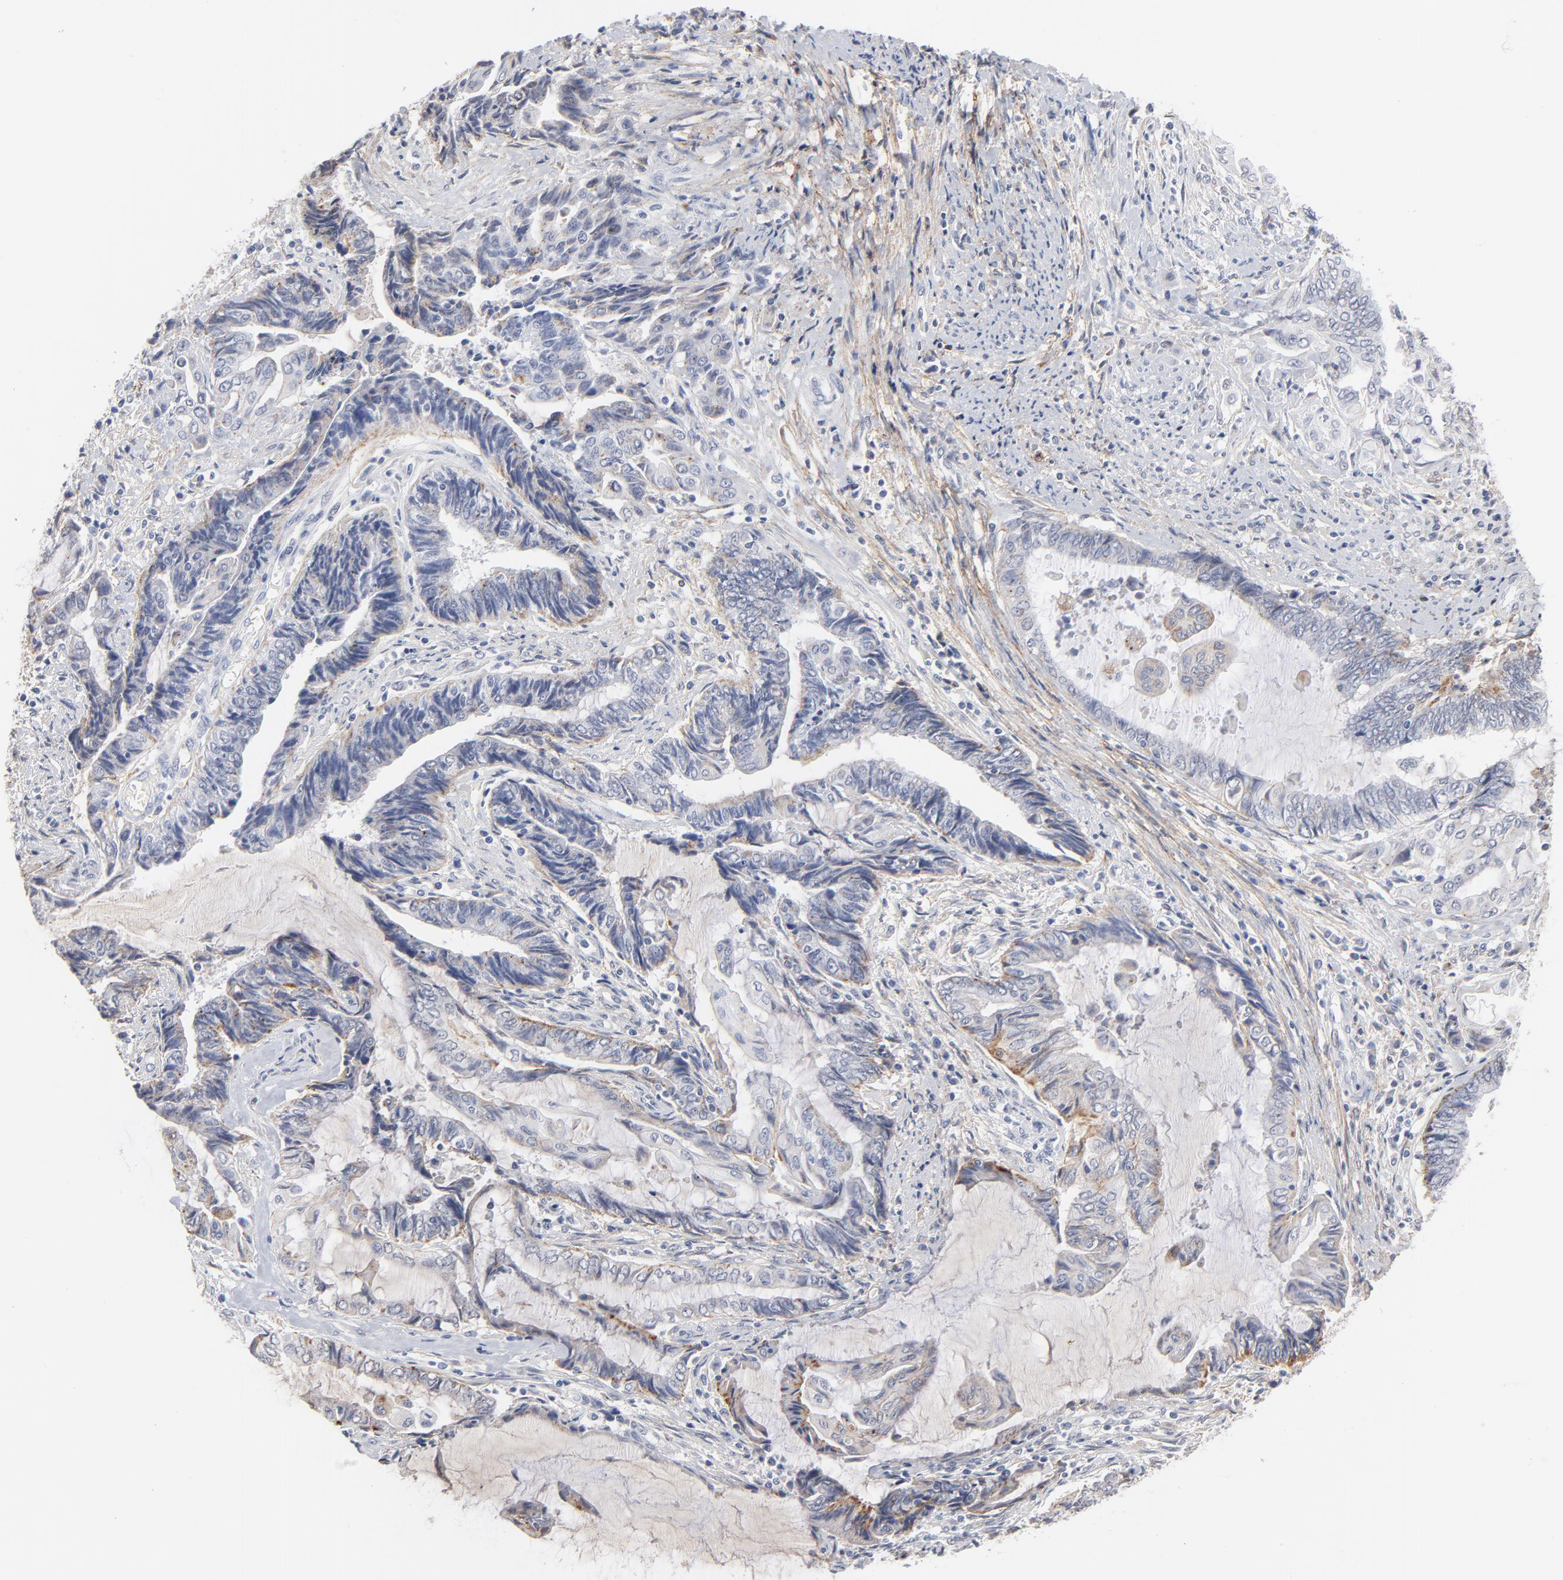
{"staining": {"intensity": "weak", "quantity": "25%-75%", "location": "cytoplasmic/membranous"}, "tissue": "endometrial cancer", "cell_type": "Tumor cells", "image_type": "cancer", "snomed": [{"axis": "morphology", "description": "Adenocarcinoma, NOS"}, {"axis": "topography", "description": "Uterus"}, {"axis": "topography", "description": "Endometrium"}], "caption": "This micrograph demonstrates endometrial cancer stained with immunohistochemistry to label a protein in brown. The cytoplasmic/membranous of tumor cells show weak positivity for the protein. Nuclei are counter-stained blue.", "gene": "LTBP2", "patient": {"sex": "female", "age": 70}}